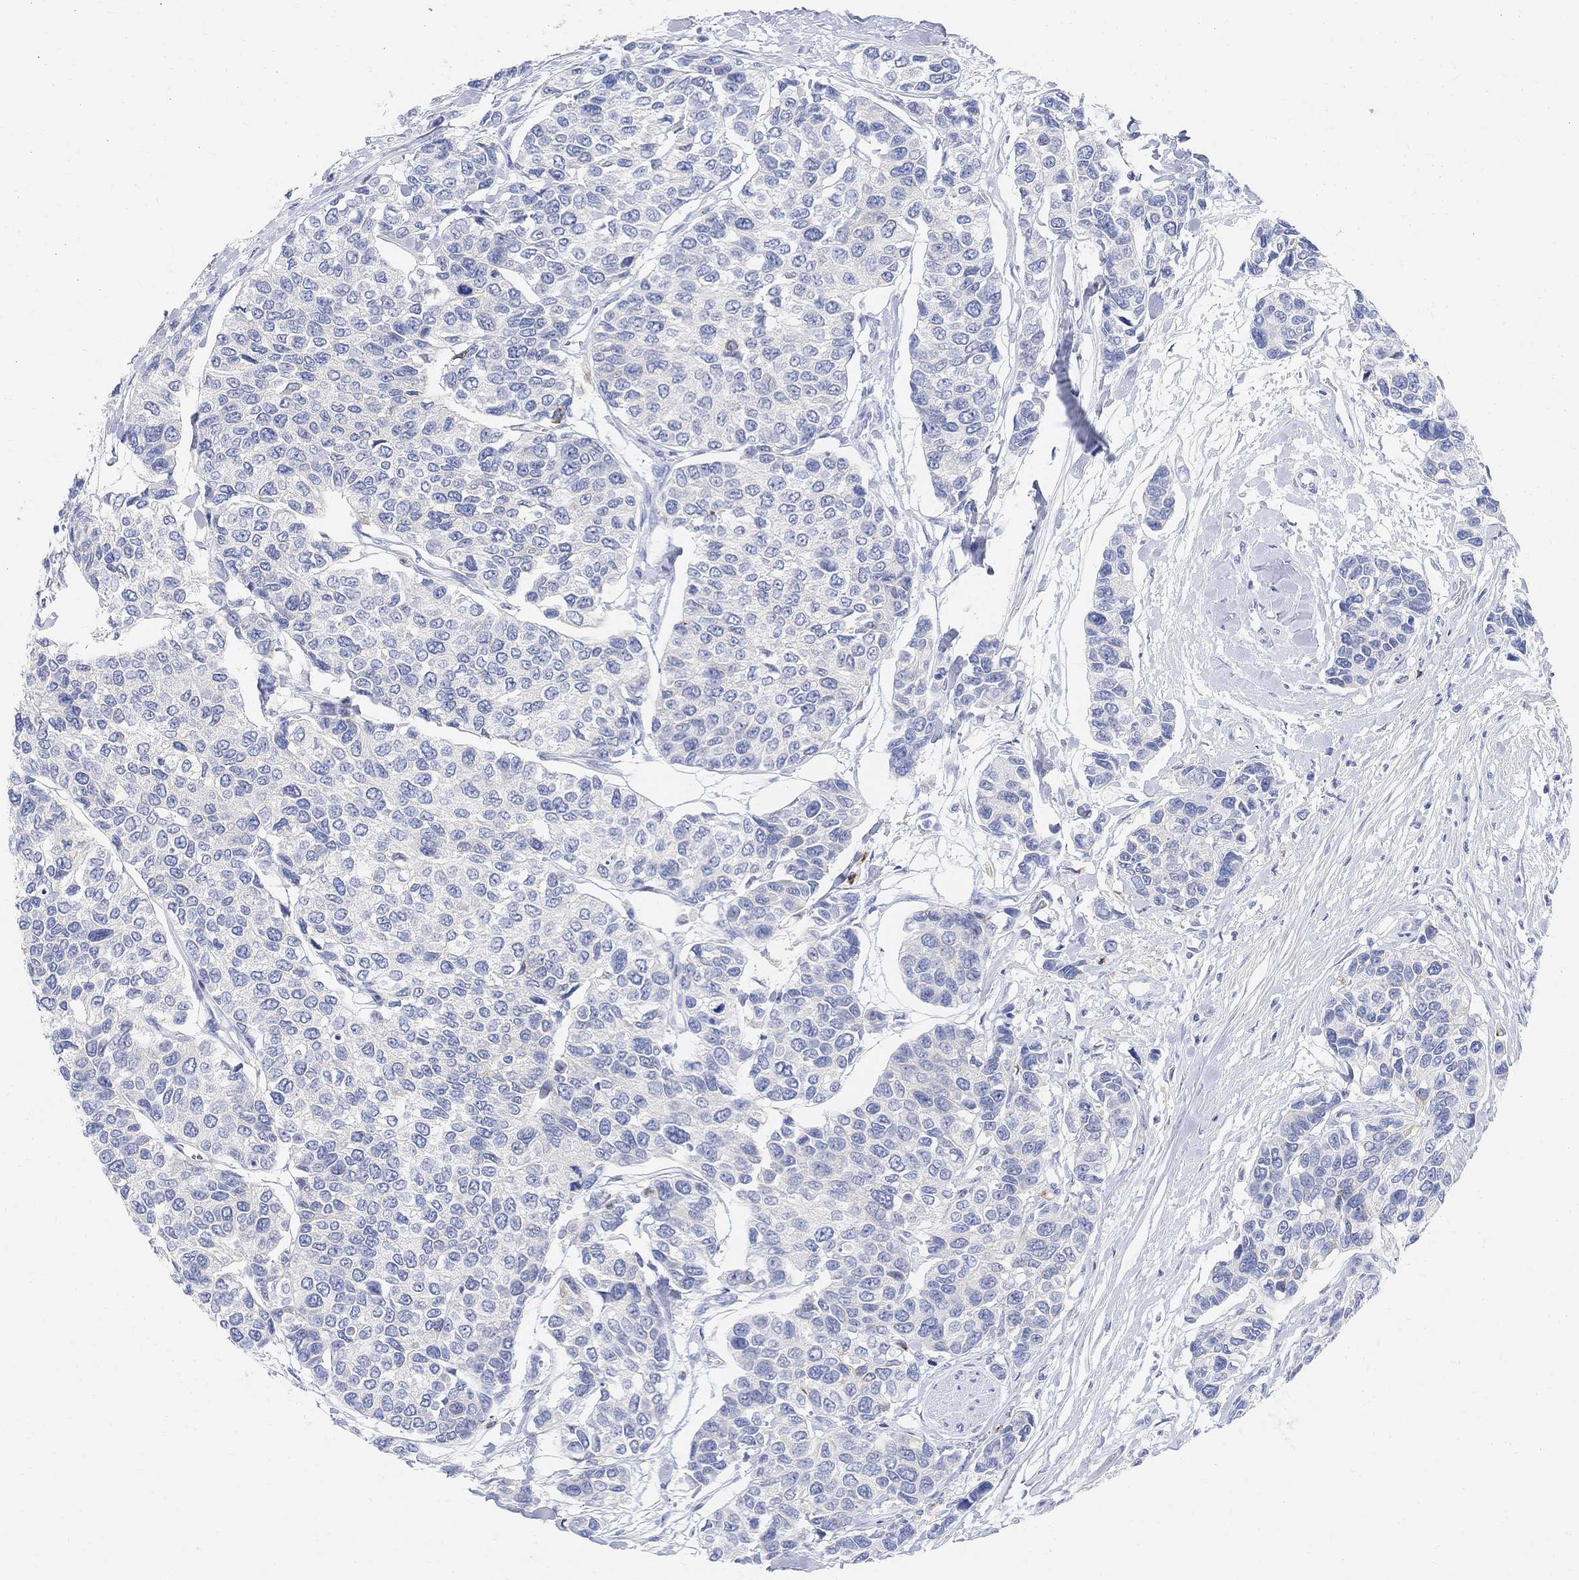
{"staining": {"intensity": "negative", "quantity": "none", "location": "none"}, "tissue": "urothelial cancer", "cell_type": "Tumor cells", "image_type": "cancer", "snomed": [{"axis": "morphology", "description": "Urothelial carcinoma, High grade"}, {"axis": "topography", "description": "Urinary bladder"}], "caption": "There is no significant staining in tumor cells of urothelial cancer.", "gene": "RETNLB", "patient": {"sex": "male", "age": 77}}